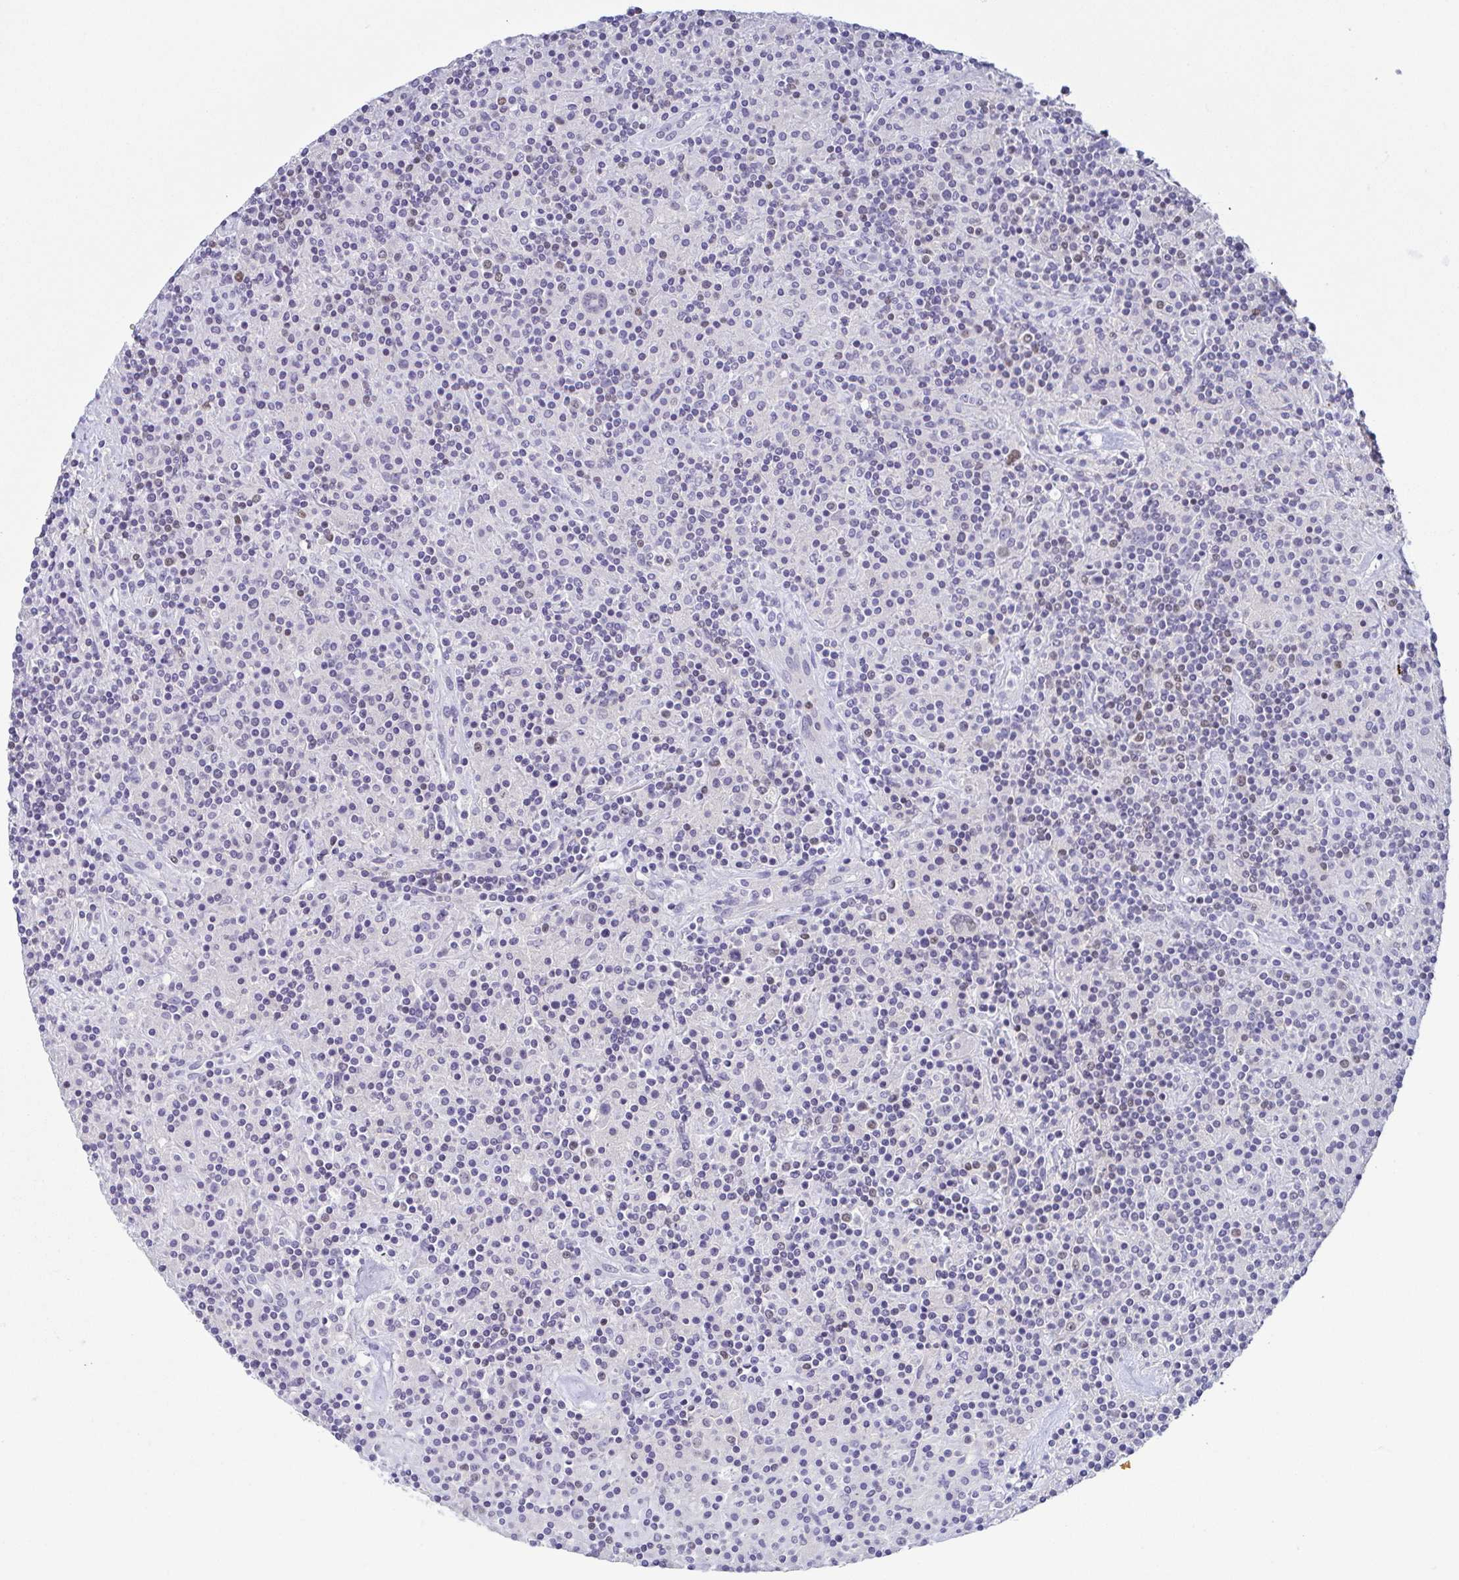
{"staining": {"intensity": "negative", "quantity": "none", "location": "none"}, "tissue": "lymphoma", "cell_type": "Tumor cells", "image_type": "cancer", "snomed": [{"axis": "morphology", "description": "Hodgkin's disease, NOS"}, {"axis": "topography", "description": "Lymph node"}], "caption": "There is no significant positivity in tumor cells of lymphoma.", "gene": "TCF3", "patient": {"sex": "male", "age": 70}}